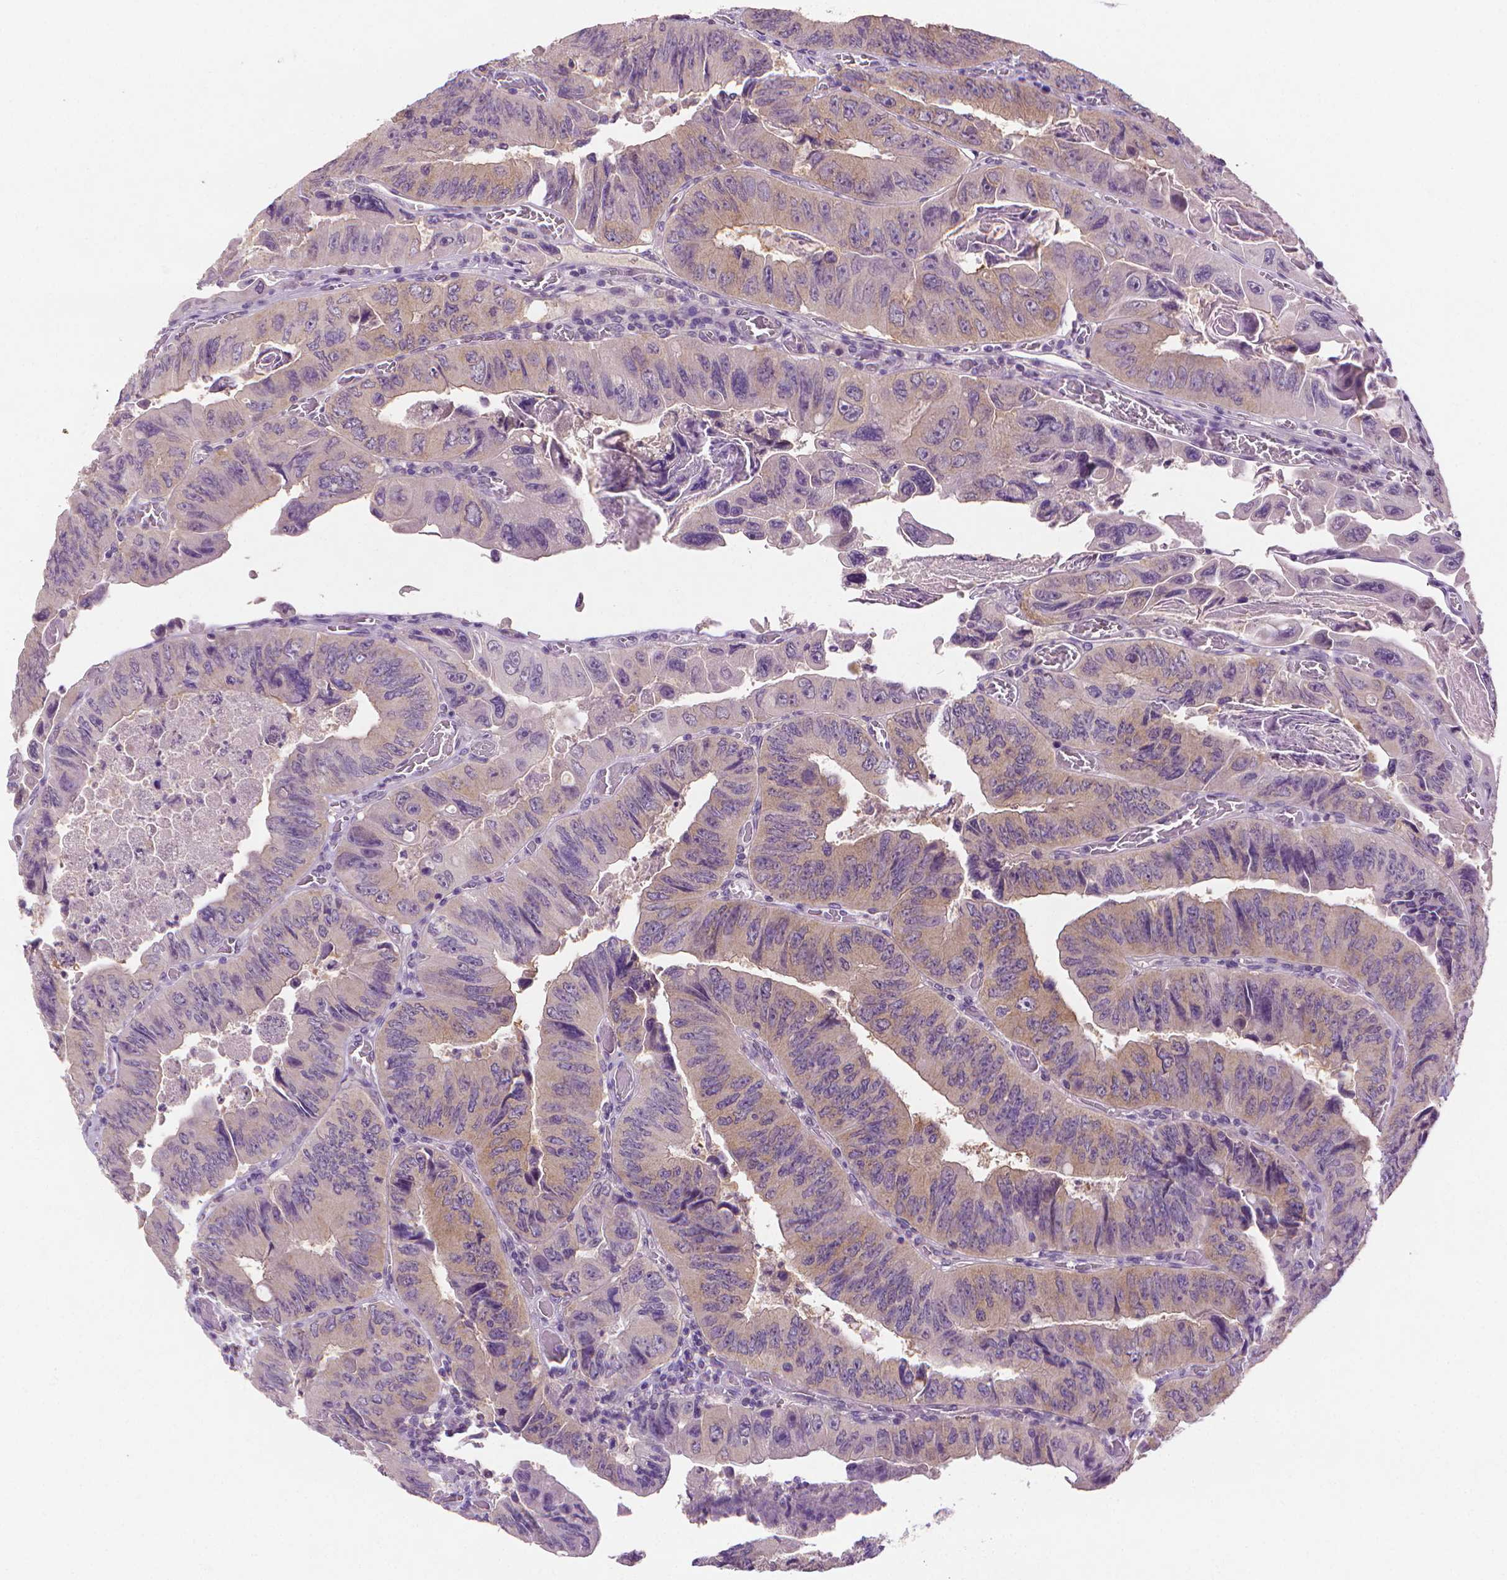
{"staining": {"intensity": "weak", "quantity": "<25%", "location": "cytoplasmic/membranous"}, "tissue": "colorectal cancer", "cell_type": "Tumor cells", "image_type": "cancer", "snomed": [{"axis": "morphology", "description": "Adenocarcinoma, NOS"}, {"axis": "topography", "description": "Colon"}], "caption": "Immunohistochemistry (IHC) histopathology image of neoplastic tissue: colorectal cancer (adenocarcinoma) stained with DAB (3,3'-diaminobenzidine) displays no significant protein staining in tumor cells. The staining is performed using DAB (3,3'-diaminobenzidine) brown chromogen with nuclei counter-stained in using hematoxylin.", "gene": "FASN", "patient": {"sex": "female", "age": 84}}